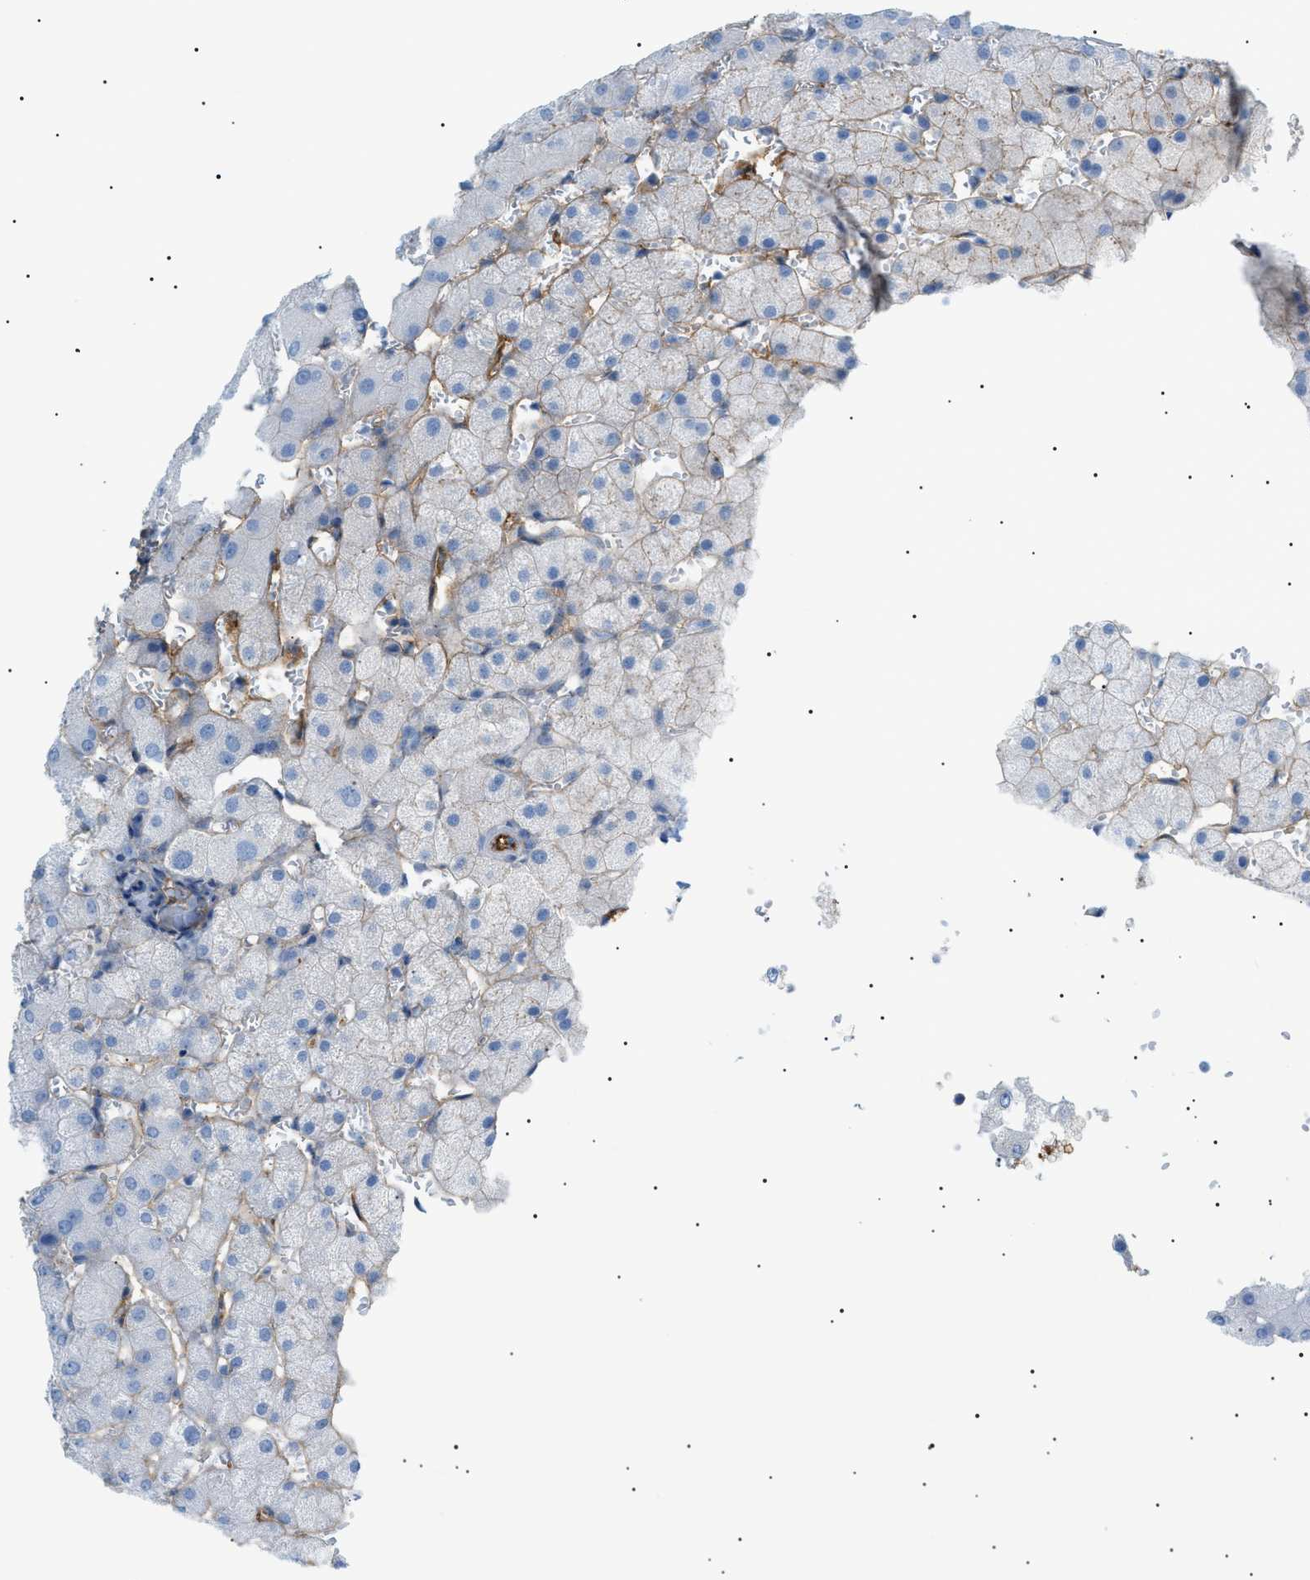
{"staining": {"intensity": "negative", "quantity": "none", "location": "none"}, "tissue": "liver", "cell_type": "Cholangiocytes", "image_type": "normal", "snomed": [{"axis": "morphology", "description": "Normal tissue, NOS"}, {"axis": "topography", "description": "Liver"}], "caption": "Cholangiocytes are negative for protein expression in benign human liver. Brightfield microscopy of immunohistochemistry stained with DAB (3,3'-diaminobenzidine) (brown) and hematoxylin (blue), captured at high magnification.", "gene": "LPA", "patient": {"sex": "female", "age": 63}}